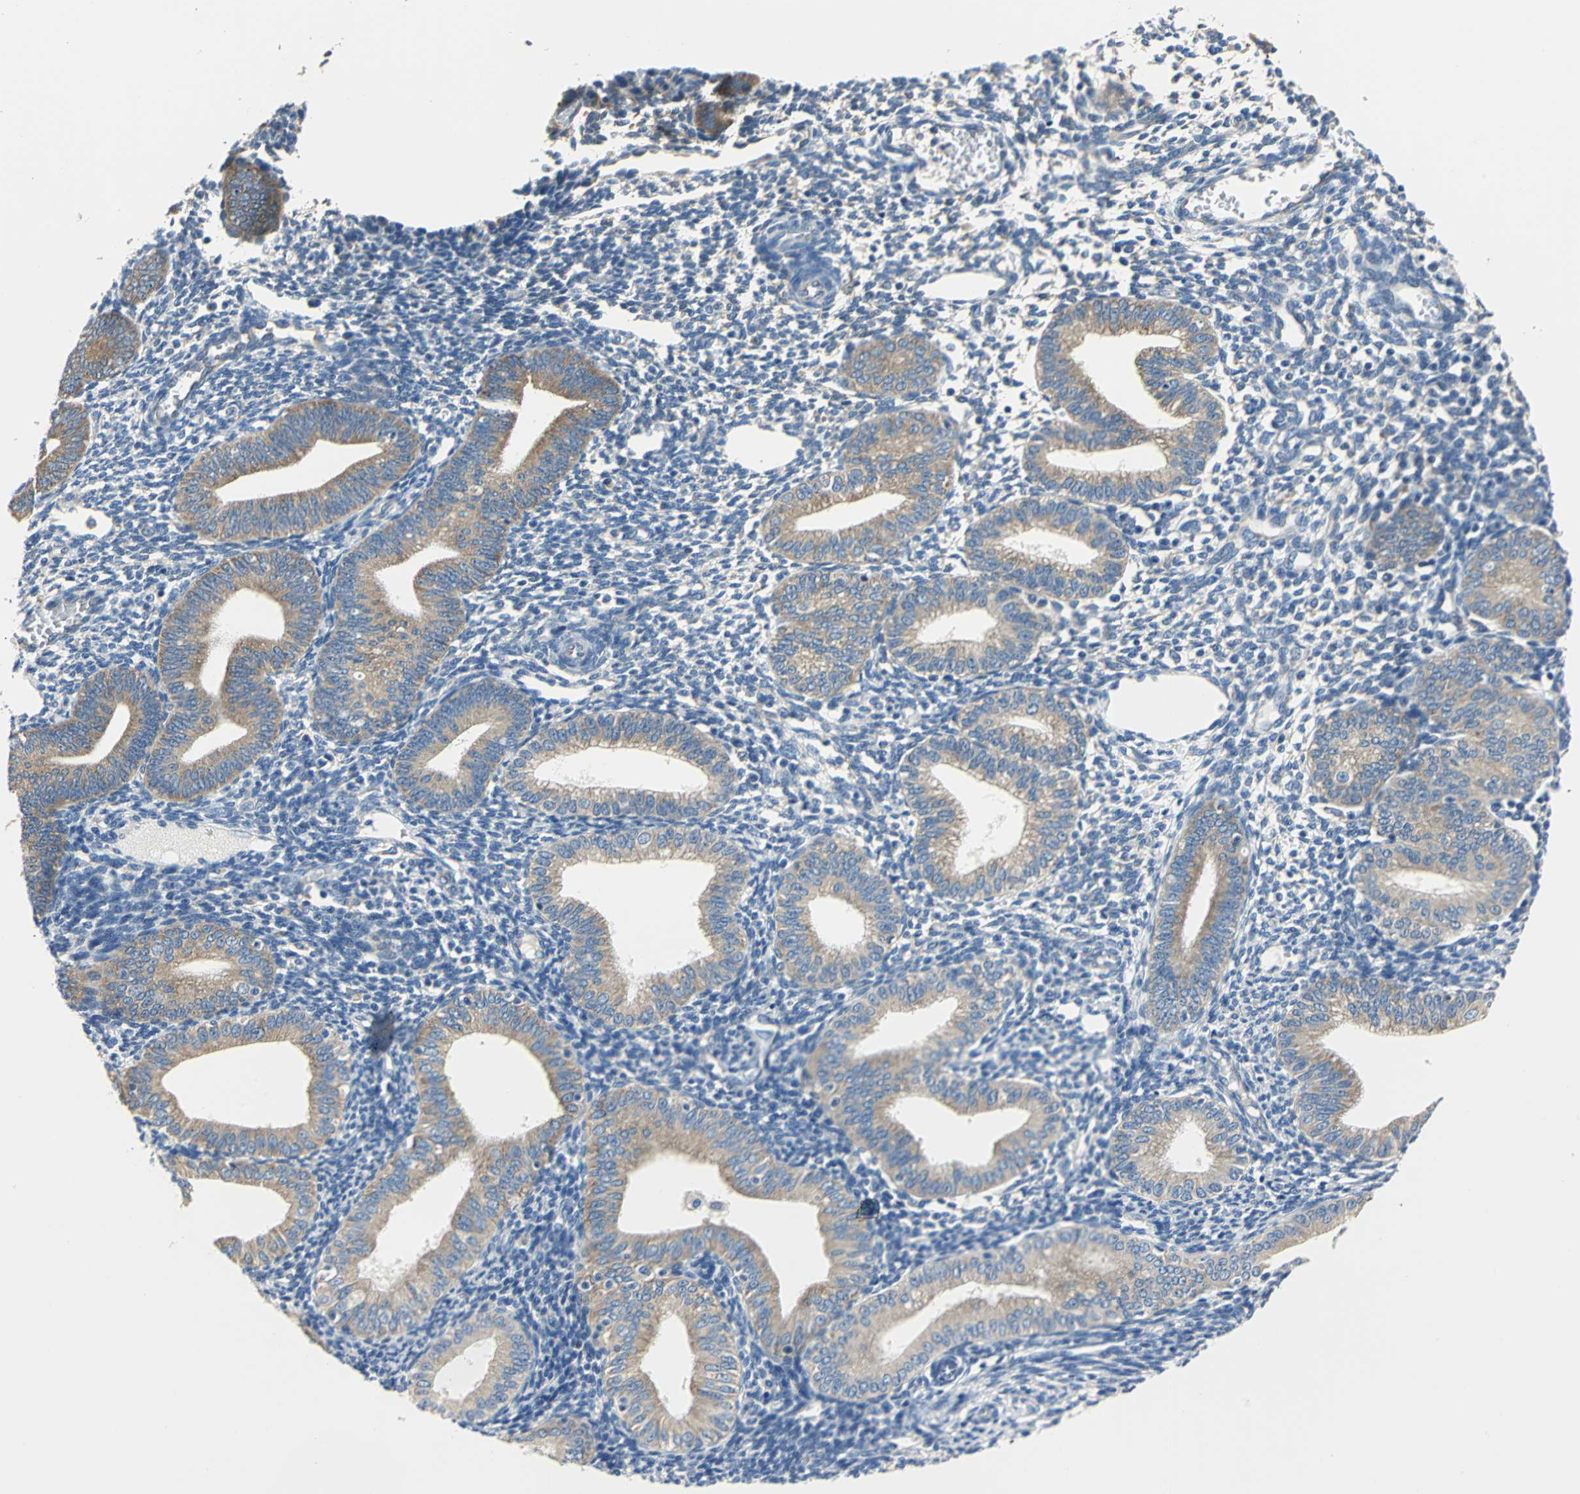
{"staining": {"intensity": "moderate", "quantity": "<25%", "location": "cytoplasmic/membranous"}, "tissue": "endometrium", "cell_type": "Cells in endometrial stroma", "image_type": "normal", "snomed": [{"axis": "morphology", "description": "Normal tissue, NOS"}, {"axis": "topography", "description": "Endometrium"}], "caption": "Brown immunohistochemical staining in benign human endometrium reveals moderate cytoplasmic/membranous positivity in about <25% of cells in endometrial stroma. The staining was performed using DAB (3,3'-diaminobenzidine) to visualize the protein expression in brown, while the nuclei were stained in blue with hematoxylin (Magnification: 20x).", "gene": "TRIM25", "patient": {"sex": "female", "age": 61}}